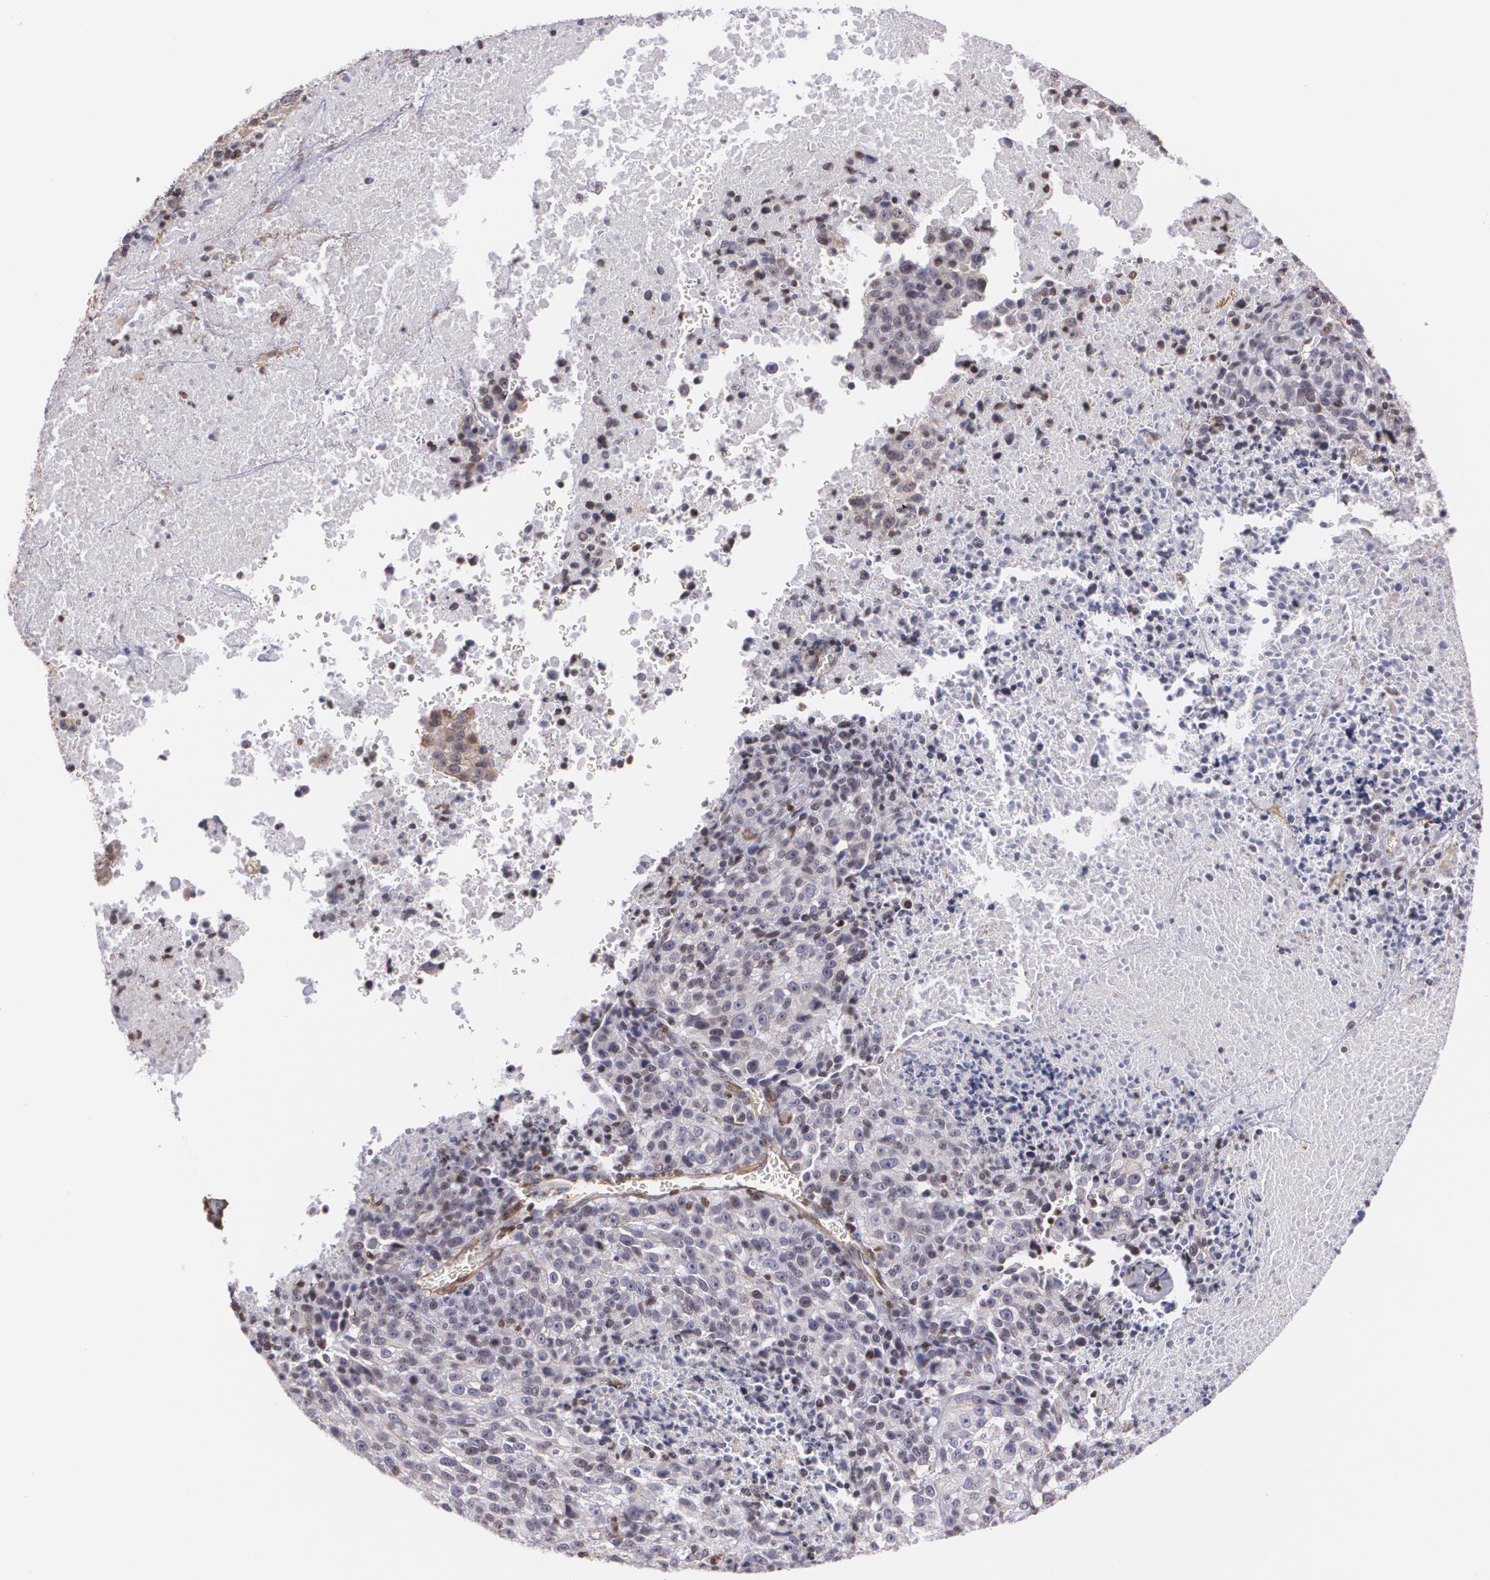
{"staining": {"intensity": "weak", "quantity": "25%-75%", "location": "cytoplasmic/membranous"}, "tissue": "melanoma", "cell_type": "Tumor cells", "image_type": "cancer", "snomed": [{"axis": "morphology", "description": "Malignant melanoma, Metastatic site"}, {"axis": "topography", "description": "Cerebral cortex"}], "caption": "Melanoma stained with a brown dye exhibits weak cytoplasmic/membranous positive expression in approximately 25%-75% of tumor cells.", "gene": "VAMP1", "patient": {"sex": "female", "age": 52}}